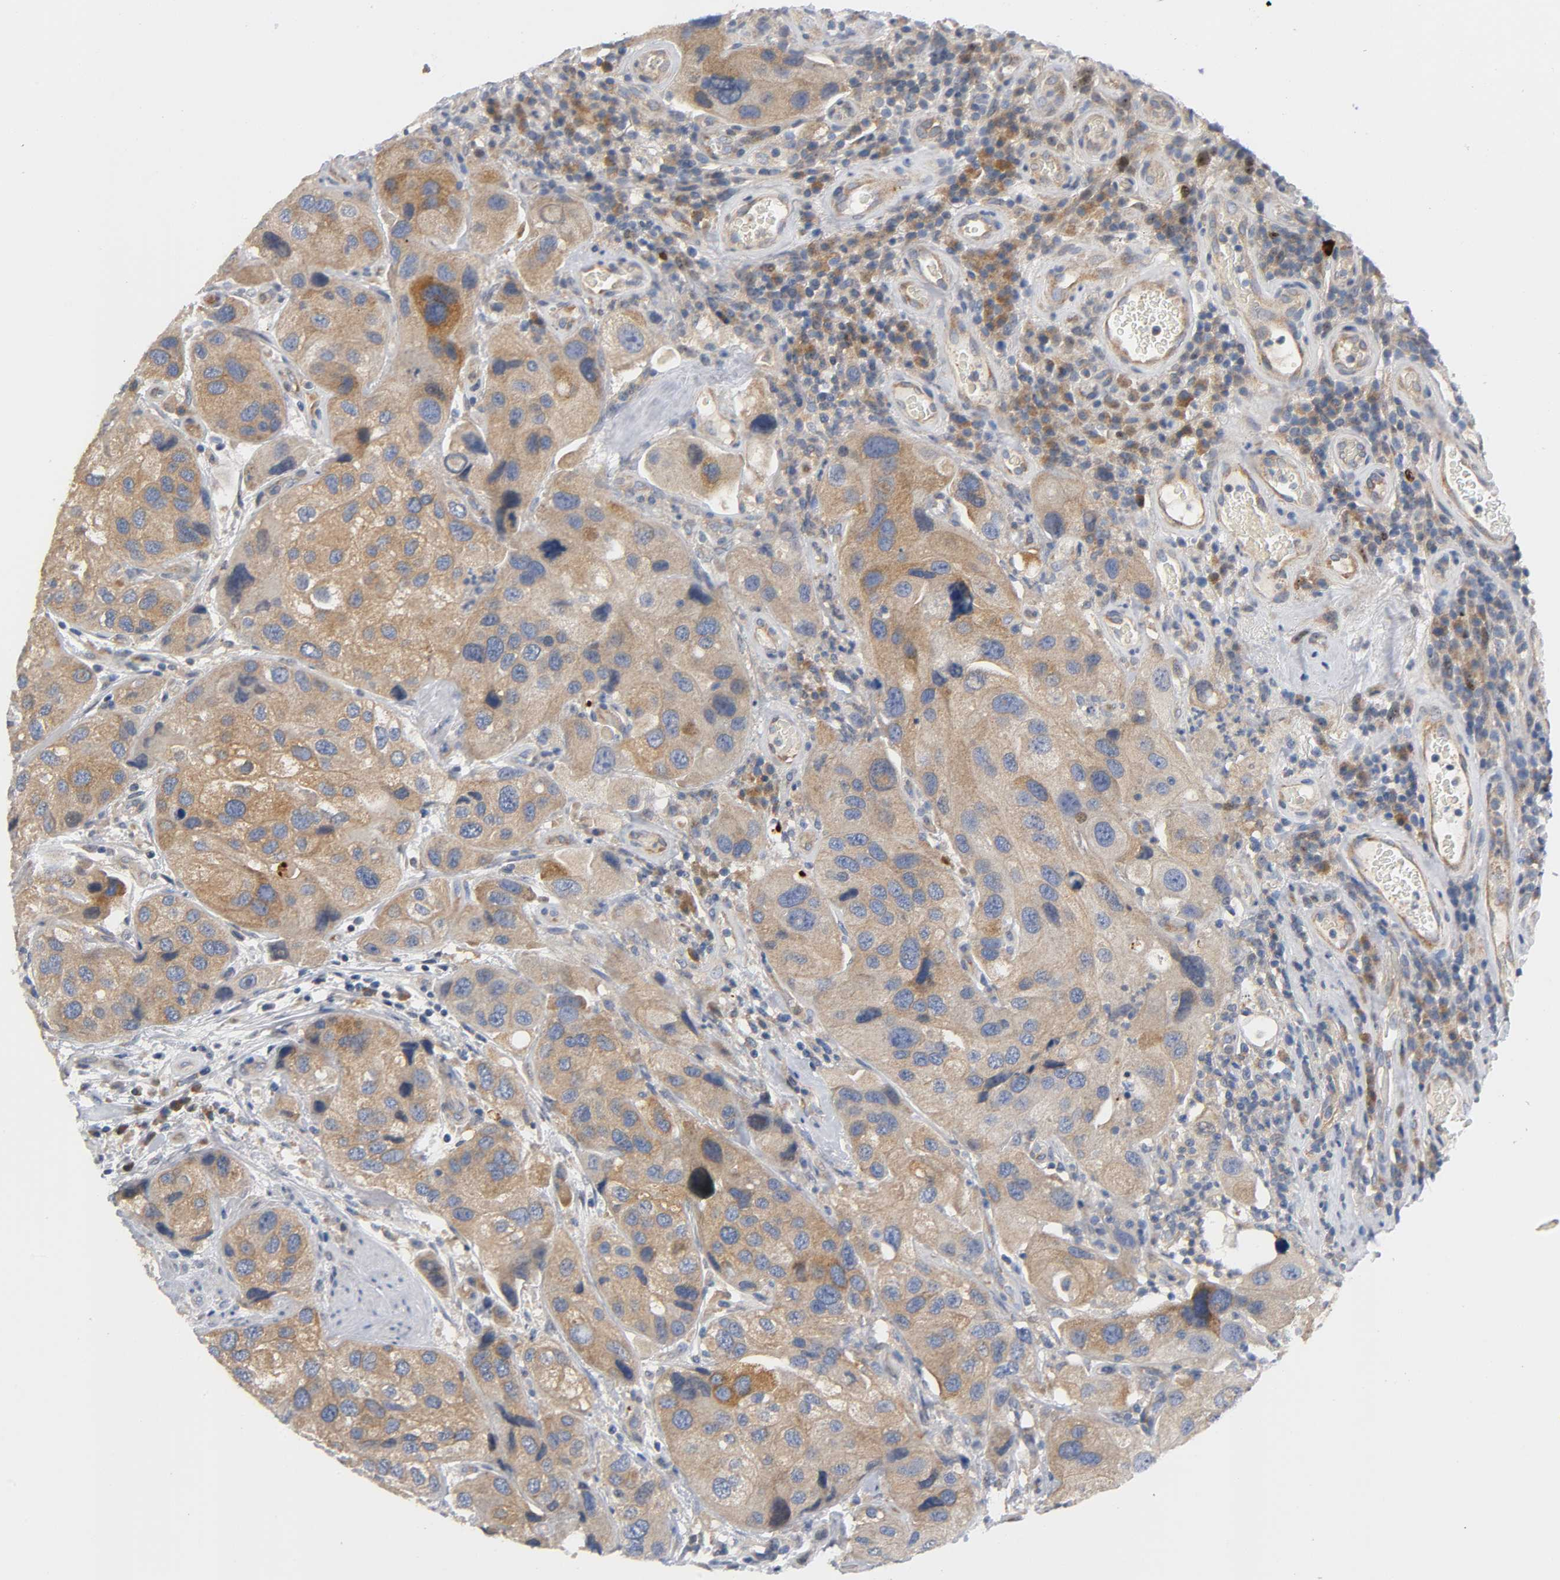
{"staining": {"intensity": "moderate", "quantity": ">75%", "location": "cytoplasmic/membranous"}, "tissue": "urothelial cancer", "cell_type": "Tumor cells", "image_type": "cancer", "snomed": [{"axis": "morphology", "description": "Urothelial carcinoma, High grade"}, {"axis": "topography", "description": "Urinary bladder"}], "caption": "The photomicrograph reveals immunohistochemical staining of high-grade urothelial carcinoma. There is moderate cytoplasmic/membranous expression is identified in about >75% of tumor cells. The staining is performed using DAB brown chromogen to label protein expression. The nuclei are counter-stained blue using hematoxylin.", "gene": "HDAC6", "patient": {"sex": "female", "age": 64}}